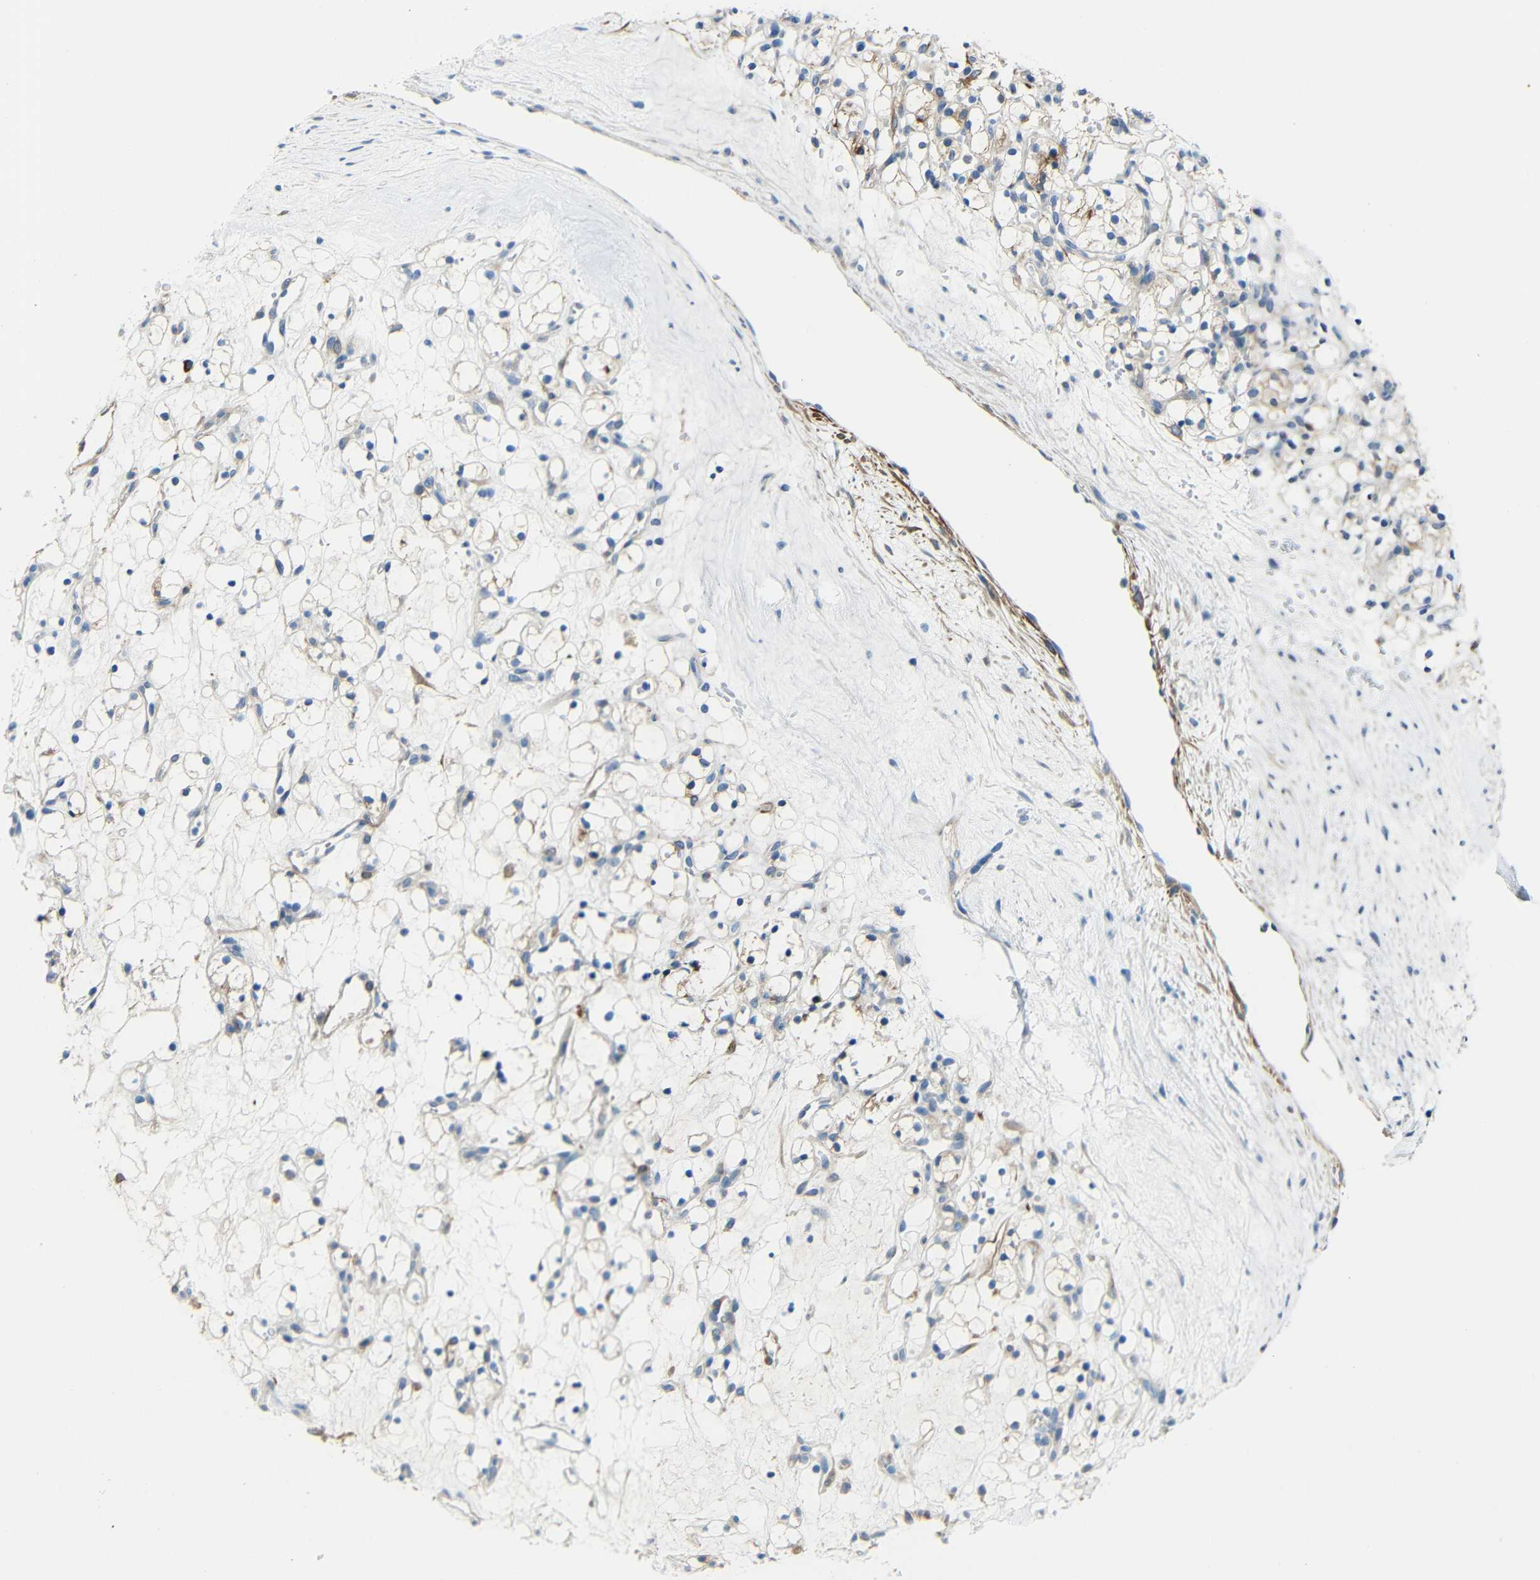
{"staining": {"intensity": "weak", "quantity": "<25%", "location": "cytoplasmic/membranous"}, "tissue": "renal cancer", "cell_type": "Tumor cells", "image_type": "cancer", "snomed": [{"axis": "morphology", "description": "Adenocarcinoma, NOS"}, {"axis": "topography", "description": "Kidney"}], "caption": "Immunohistochemical staining of renal cancer (adenocarcinoma) exhibits no significant expression in tumor cells.", "gene": "DCLK1", "patient": {"sex": "female", "age": 60}}